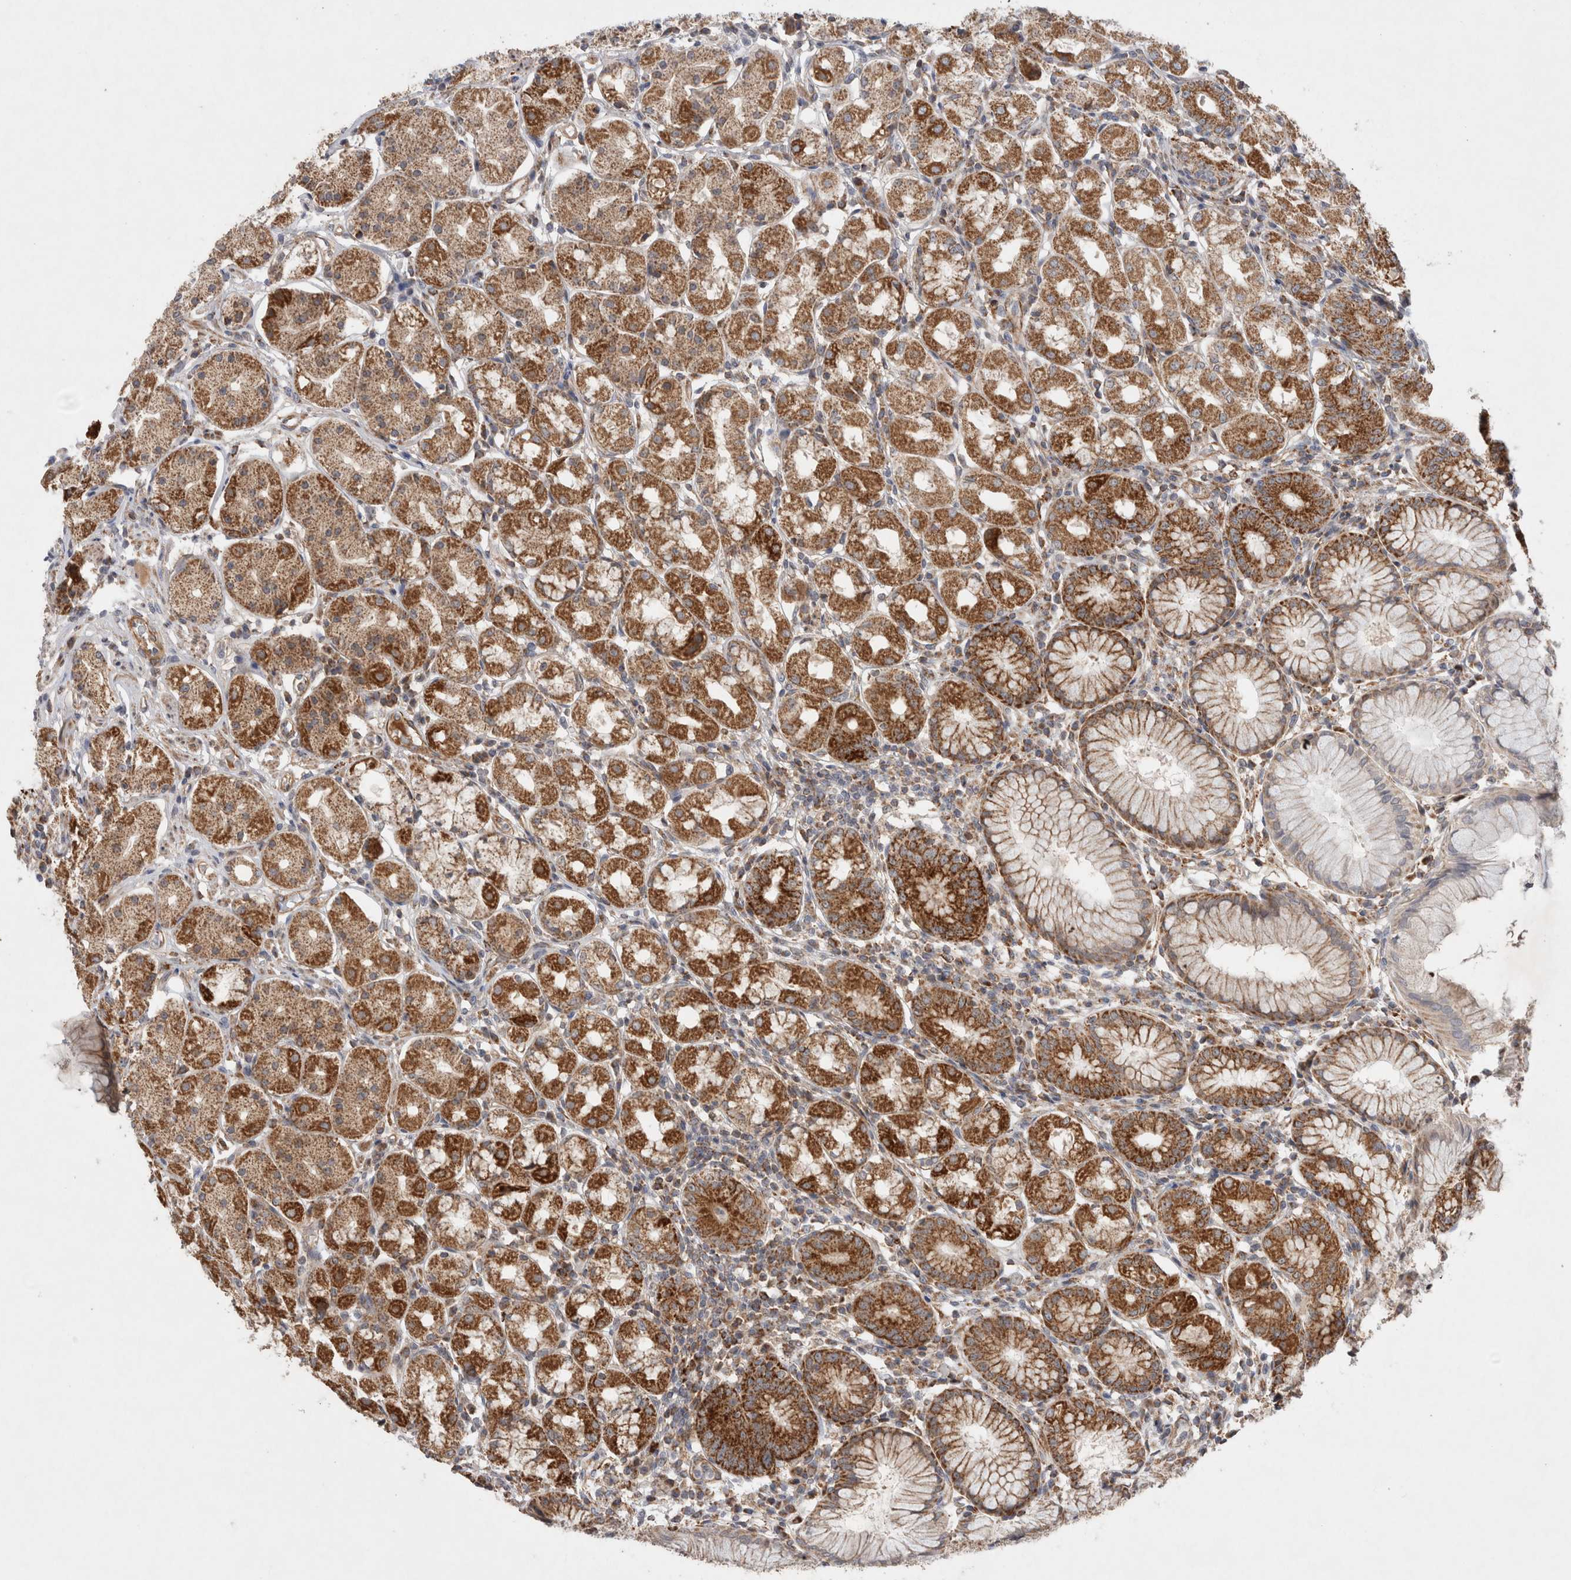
{"staining": {"intensity": "strong", "quantity": "25%-75%", "location": "cytoplasmic/membranous"}, "tissue": "stomach", "cell_type": "Glandular cells", "image_type": "normal", "snomed": [{"axis": "morphology", "description": "Normal tissue, NOS"}, {"axis": "topography", "description": "Stomach, lower"}], "caption": "A high amount of strong cytoplasmic/membranous staining is identified in approximately 25%-75% of glandular cells in unremarkable stomach.", "gene": "MRPS28", "patient": {"sex": "female", "age": 56}}